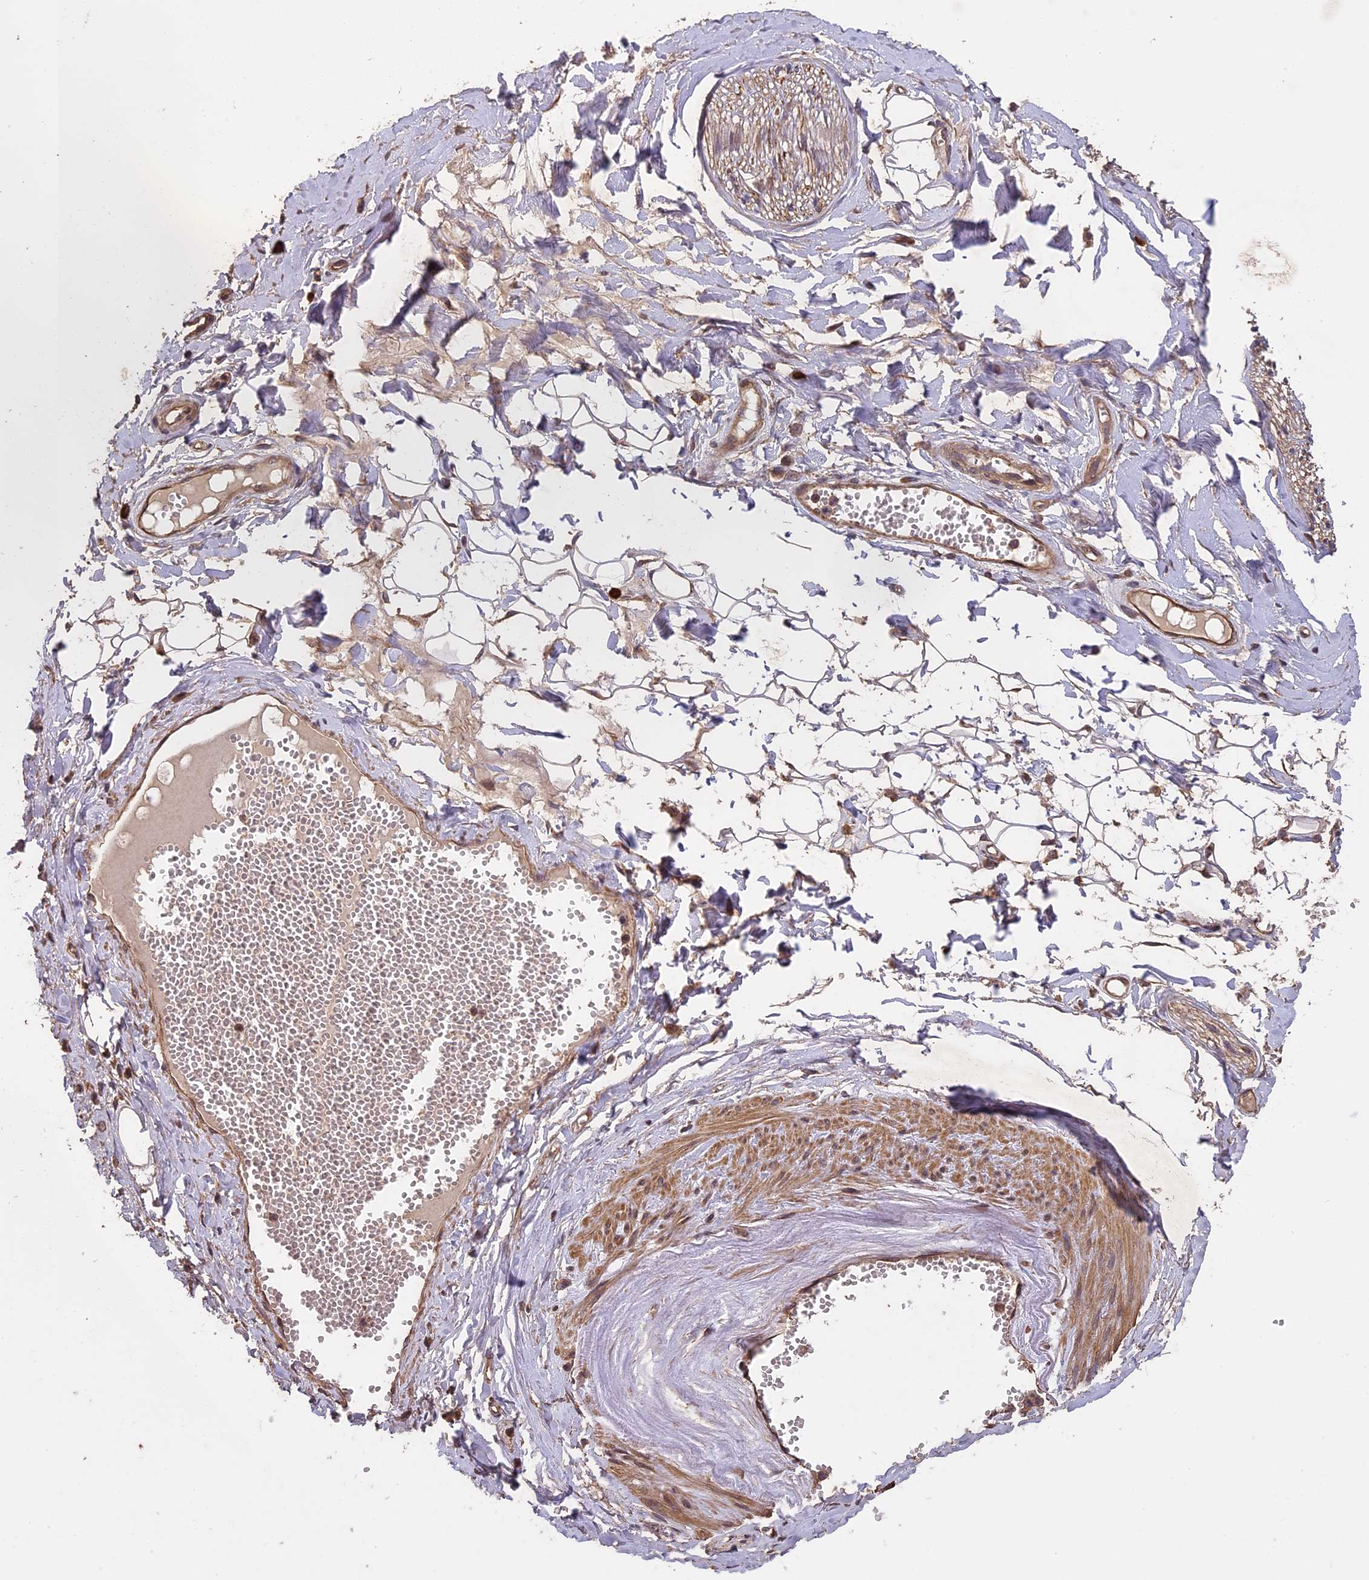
{"staining": {"intensity": "moderate", "quantity": "25%-75%", "location": "cytoplasmic/membranous"}, "tissue": "adipose tissue", "cell_type": "Adipocytes", "image_type": "normal", "snomed": [{"axis": "morphology", "description": "Normal tissue, NOS"}, {"axis": "morphology", "description": "Inflammation, NOS"}, {"axis": "topography", "description": "Salivary gland"}, {"axis": "topography", "description": "Peripheral nerve tissue"}], "caption": "Adipose tissue stained for a protein (brown) demonstrates moderate cytoplasmic/membranous positive staining in approximately 25%-75% of adipocytes.", "gene": "CHD9", "patient": {"sex": "female", "age": 75}}